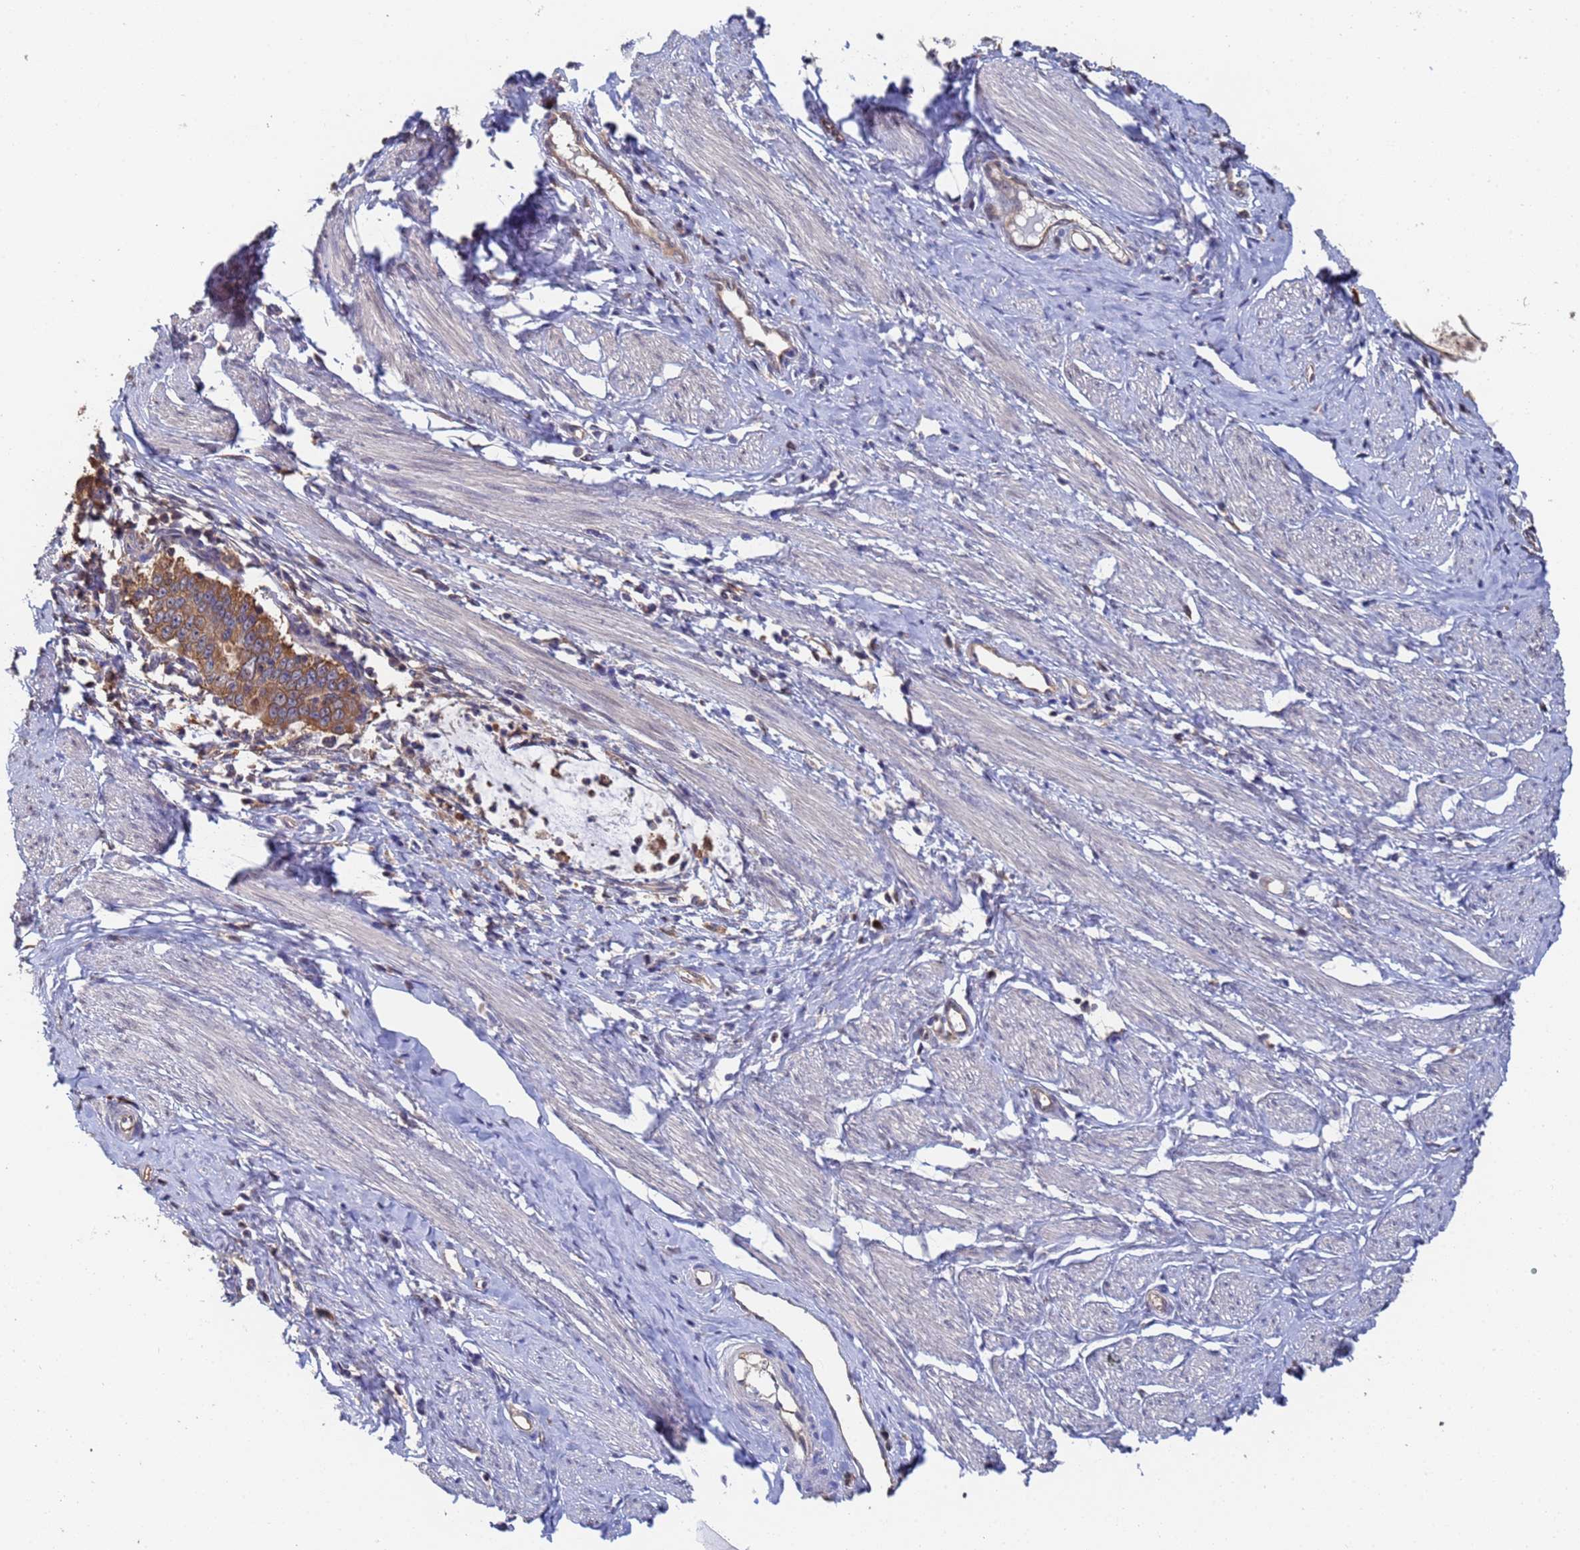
{"staining": {"intensity": "moderate", "quantity": ">75%", "location": "cytoplasmic/membranous"}, "tissue": "cervical cancer", "cell_type": "Tumor cells", "image_type": "cancer", "snomed": [{"axis": "morphology", "description": "Adenocarcinoma, NOS"}, {"axis": "topography", "description": "Cervix"}], "caption": "Immunohistochemical staining of human adenocarcinoma (cervical) demonstrates moderate cytoplasmic/membranous protein staining in approximately >75% of tumor cells. The staining was performed using DAB (3,3'-diaminobenzidine) to visualize the protein expression in brown, while the nuclei were stained in blue with hematoxylin (Magnification: 20x).", "gene": "FAM25A", "patient": {"sex": "female", "age": 36}}